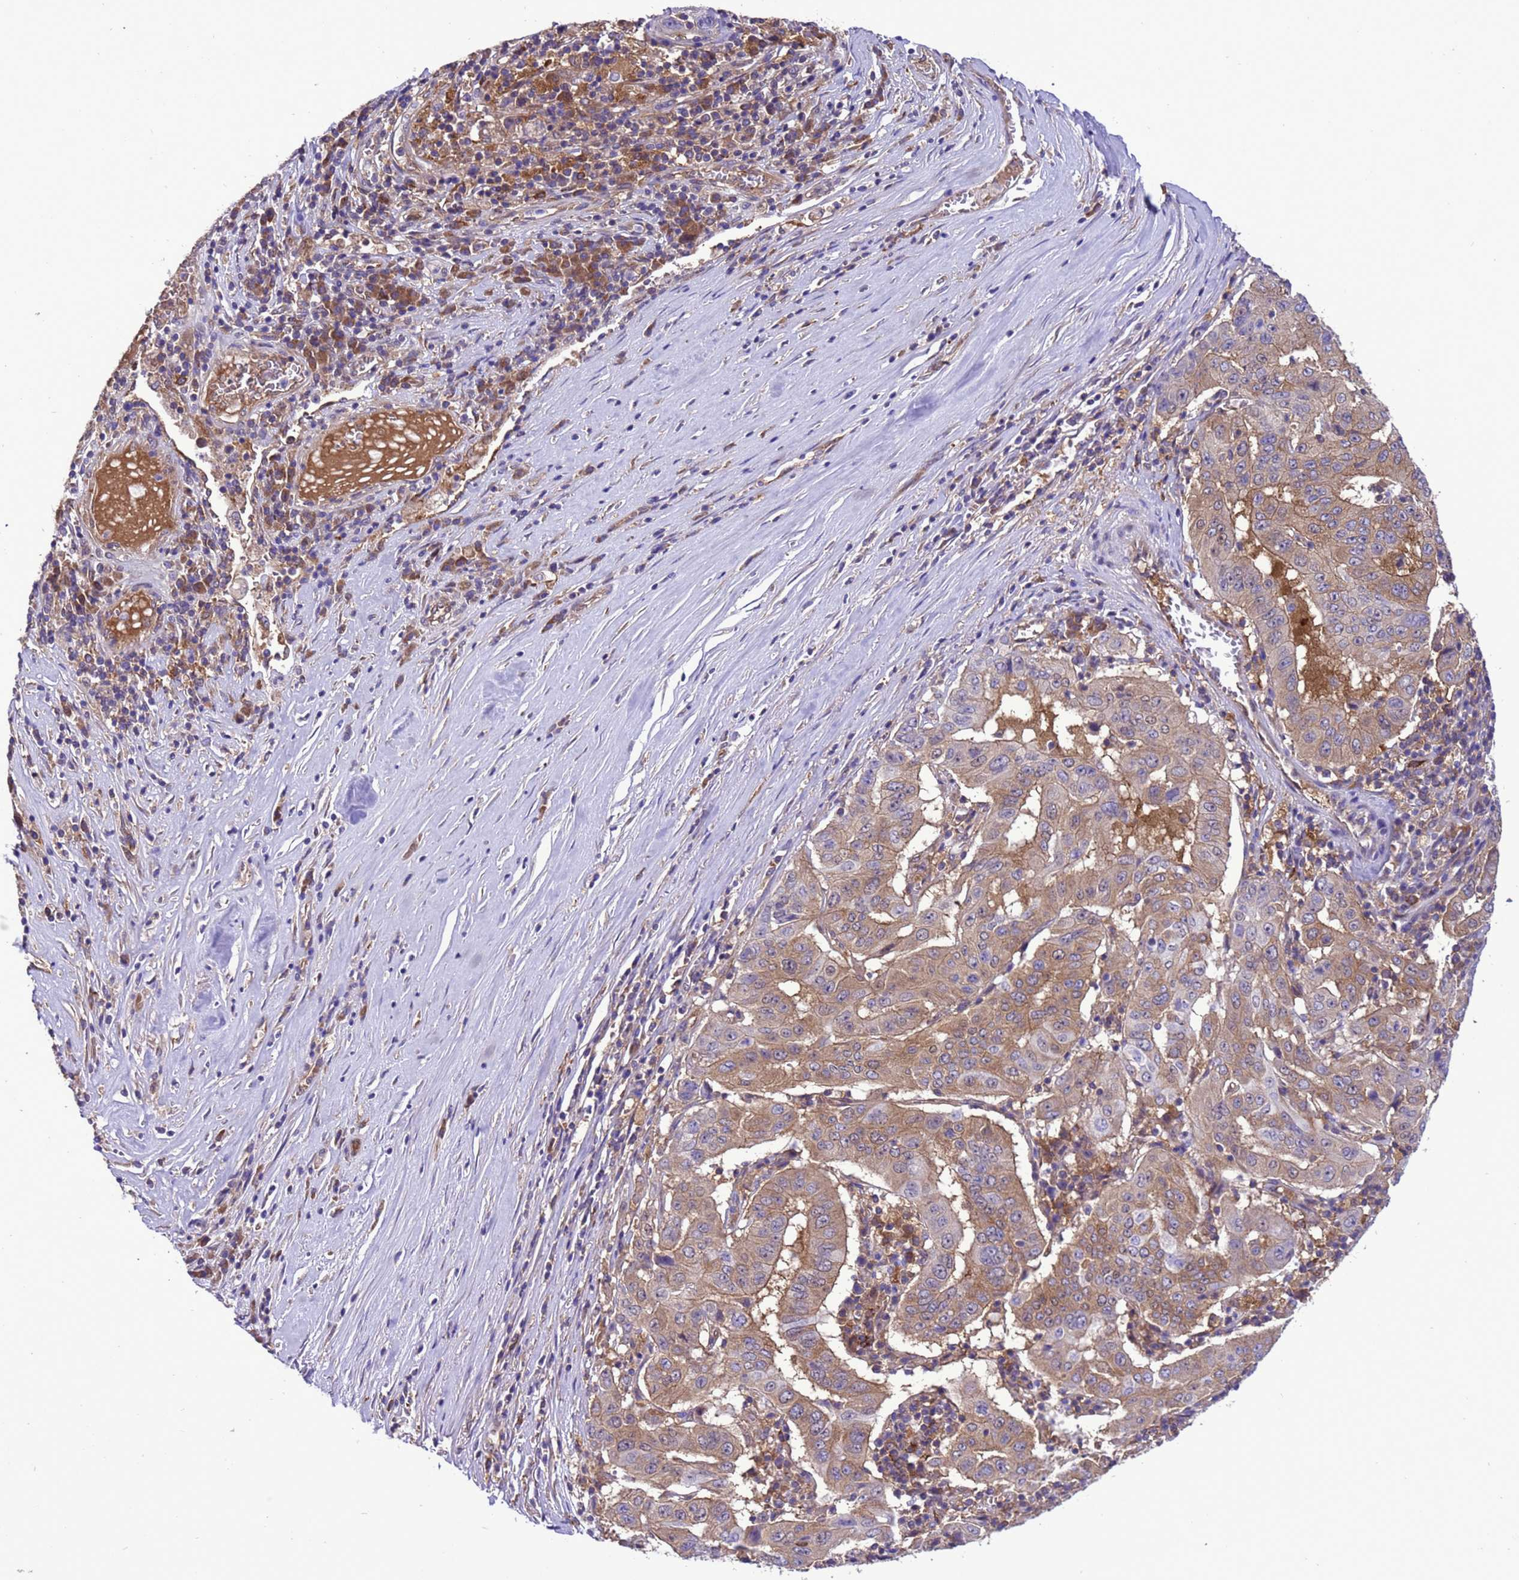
{"staining": {"intensity": "moderate", "quantity": "25%-75%", "location": "cytoplasmic/membranous"}, "tissue": "pancreatic cancer", "cell_type": "Tumor cells", "image_type": "cancer", "snomed": [{"axis": "morphology", "description": "Adenocarcinoma, NOS"}, {"axis": "topography", "description": "Pancreas"}], "caption": "Adenocarcinoma (pancreatic) stained with DAB immunohistochemistry demonstrates medium levels of moderate cytoplasmic/membranous staining in about 25%-75% of tumor cells.", "gene": "RABEP2", "patient": {"sex": "male", "age": 63}}